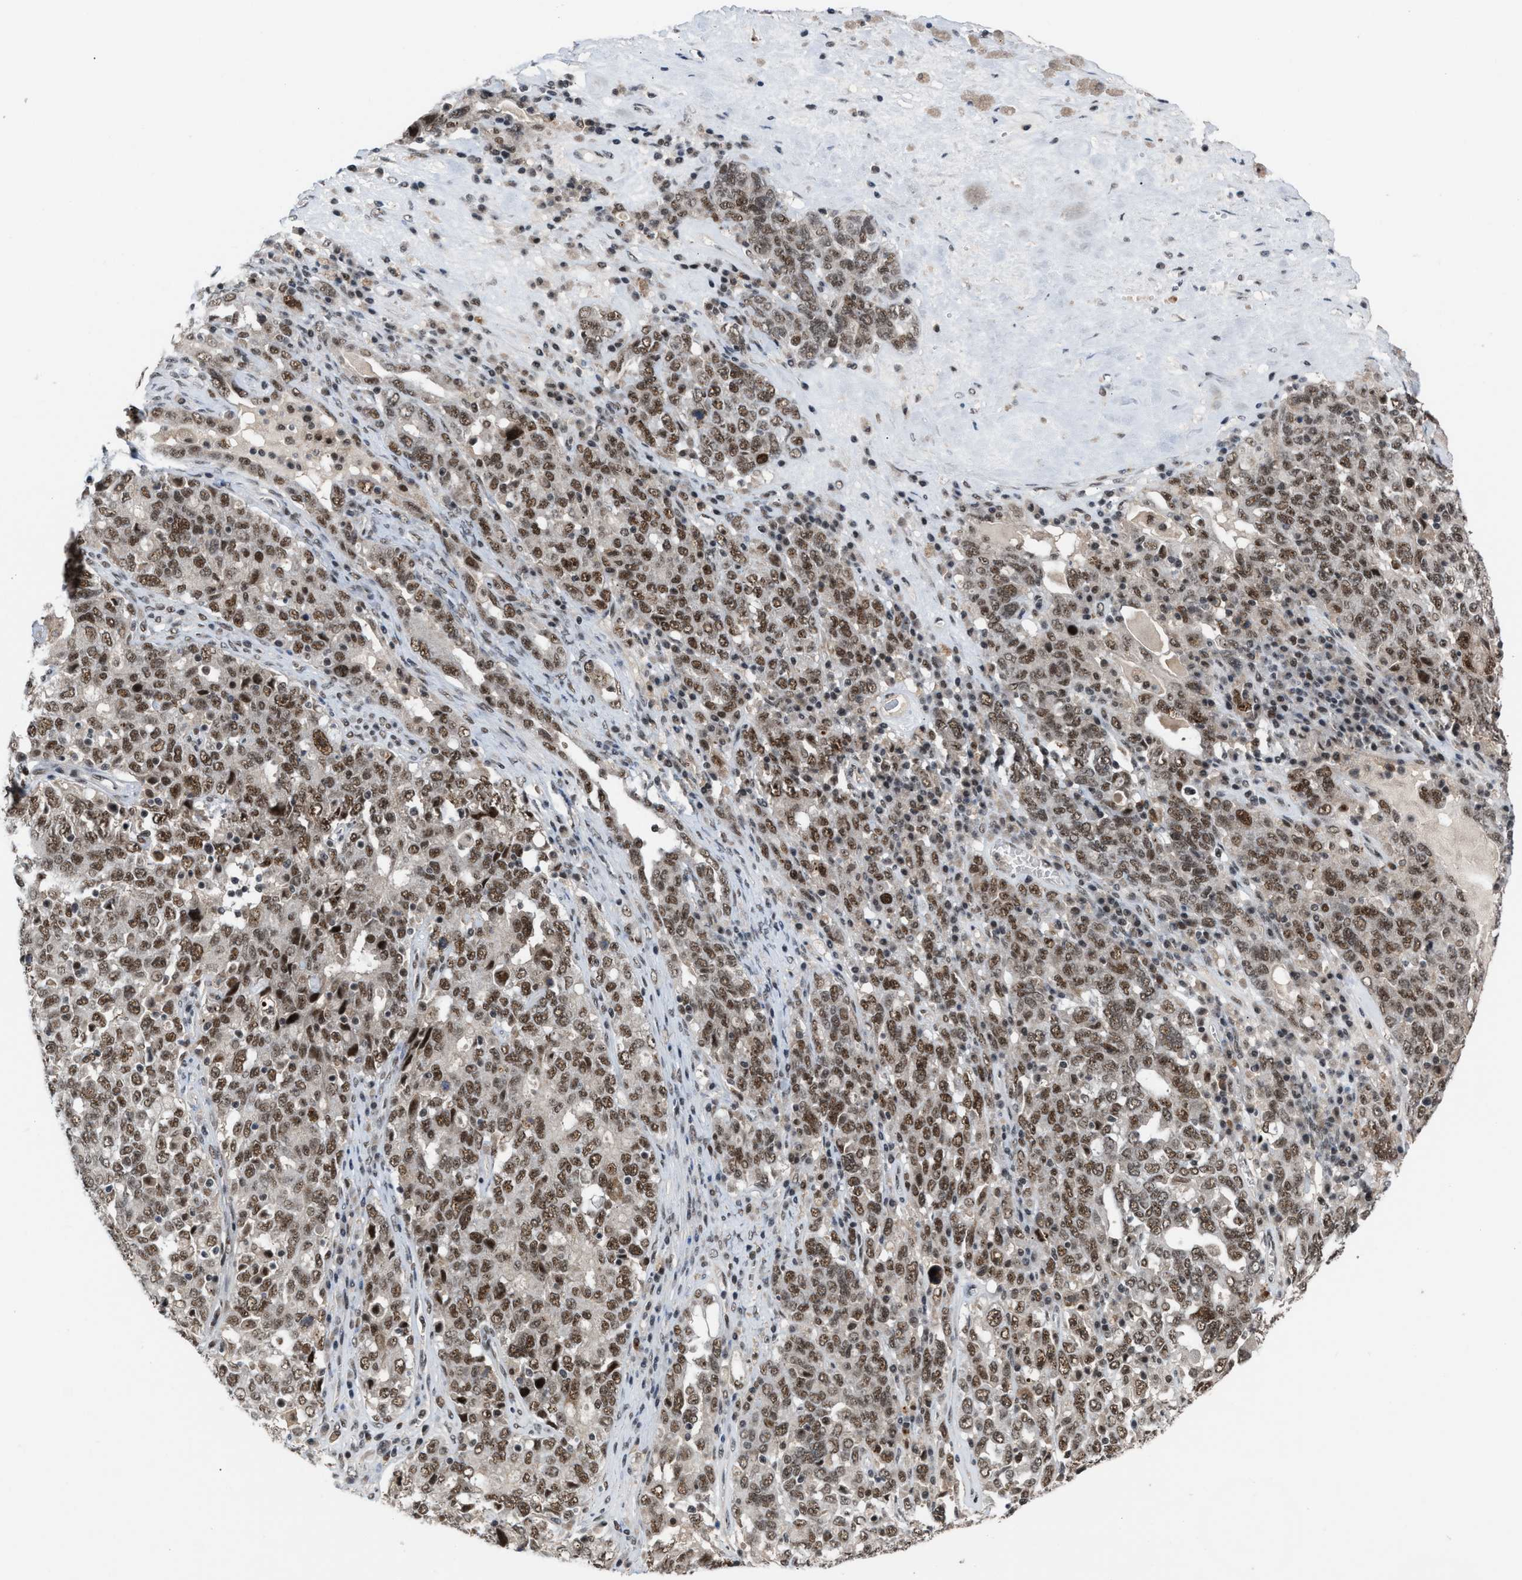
{"staining": {"intensity": "moderate", "quantity": ">75%", "location": "nuclear"}, "tissue": "ovarian cancer", "cell_type": "Tumor cells", "image_type": "cancer", "snomed": [{"axis": "morphology", "description": "Carcinoma, endometroid"}, {"axis": "topography", "description": "Ovary"}], "caption": "A brown stain highlights moderate nuclear expression of a protein in ovarian cancer tumor cells. The staining was performed using DAB (3,3'-diaminobenzidine) to visualize the protein expression in brown, while the nuclei were stained in blue with hematoxylin (Magnification: 20x).", "gene": "PRPF4", "patient": {"sex": "female", "age": 62}}